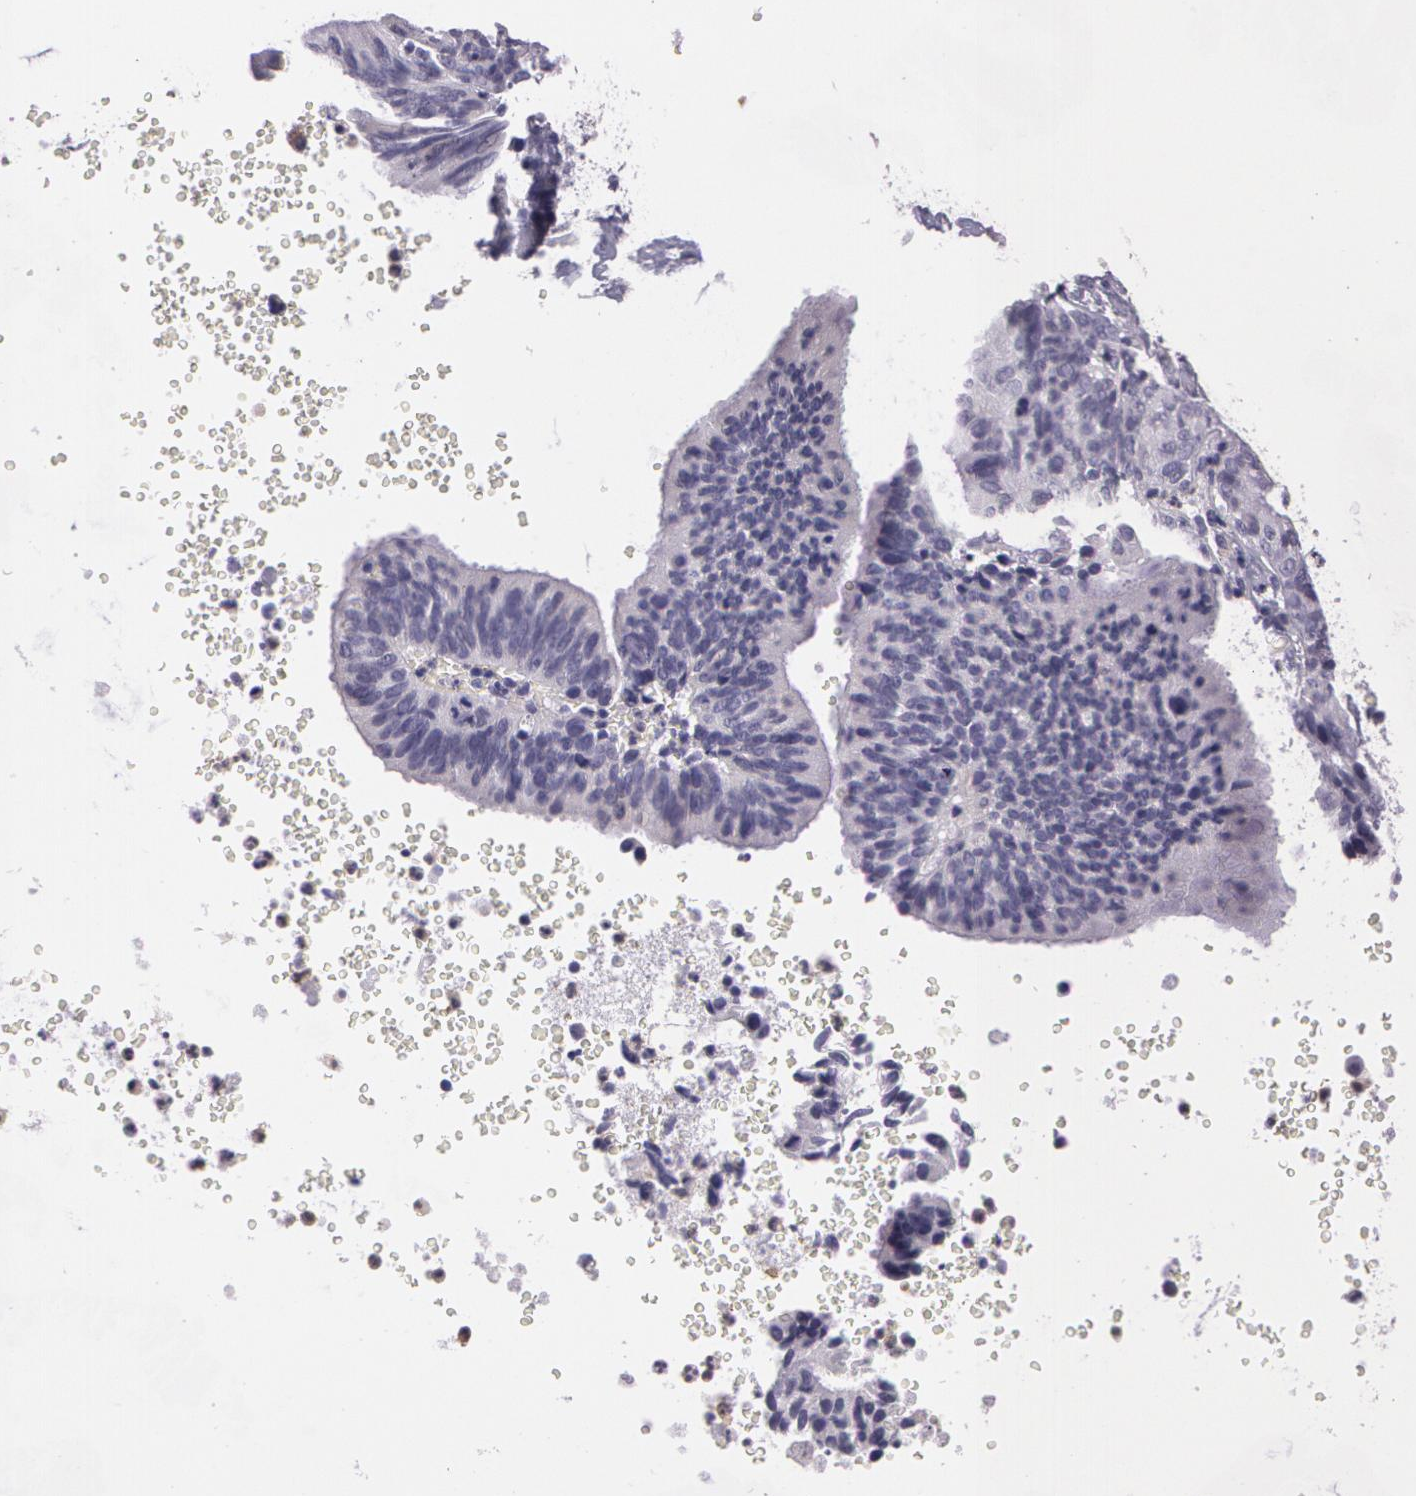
{"staining": {"intensity": "negative", "quantity": "none", "location": "none"}, "tissue": "ovarian cancer", "cell_type": "Tumor cells", "image_type": "cancer", "snomed": [{"axis": "morphology", "description": "Carcinoma, endometroid"}, {"axis": "topography", "description": "Ovary"}], "caption": "High magnification brightfield microscopy of ovarian cancer stained with DAB (3,3'-diaminobenzidine) (brown) and counterstained with hematoxylin (blue): tumor cells show no significant staining.", "gene": "G2E3", "patient": {"sex": "female", "age": 52}}